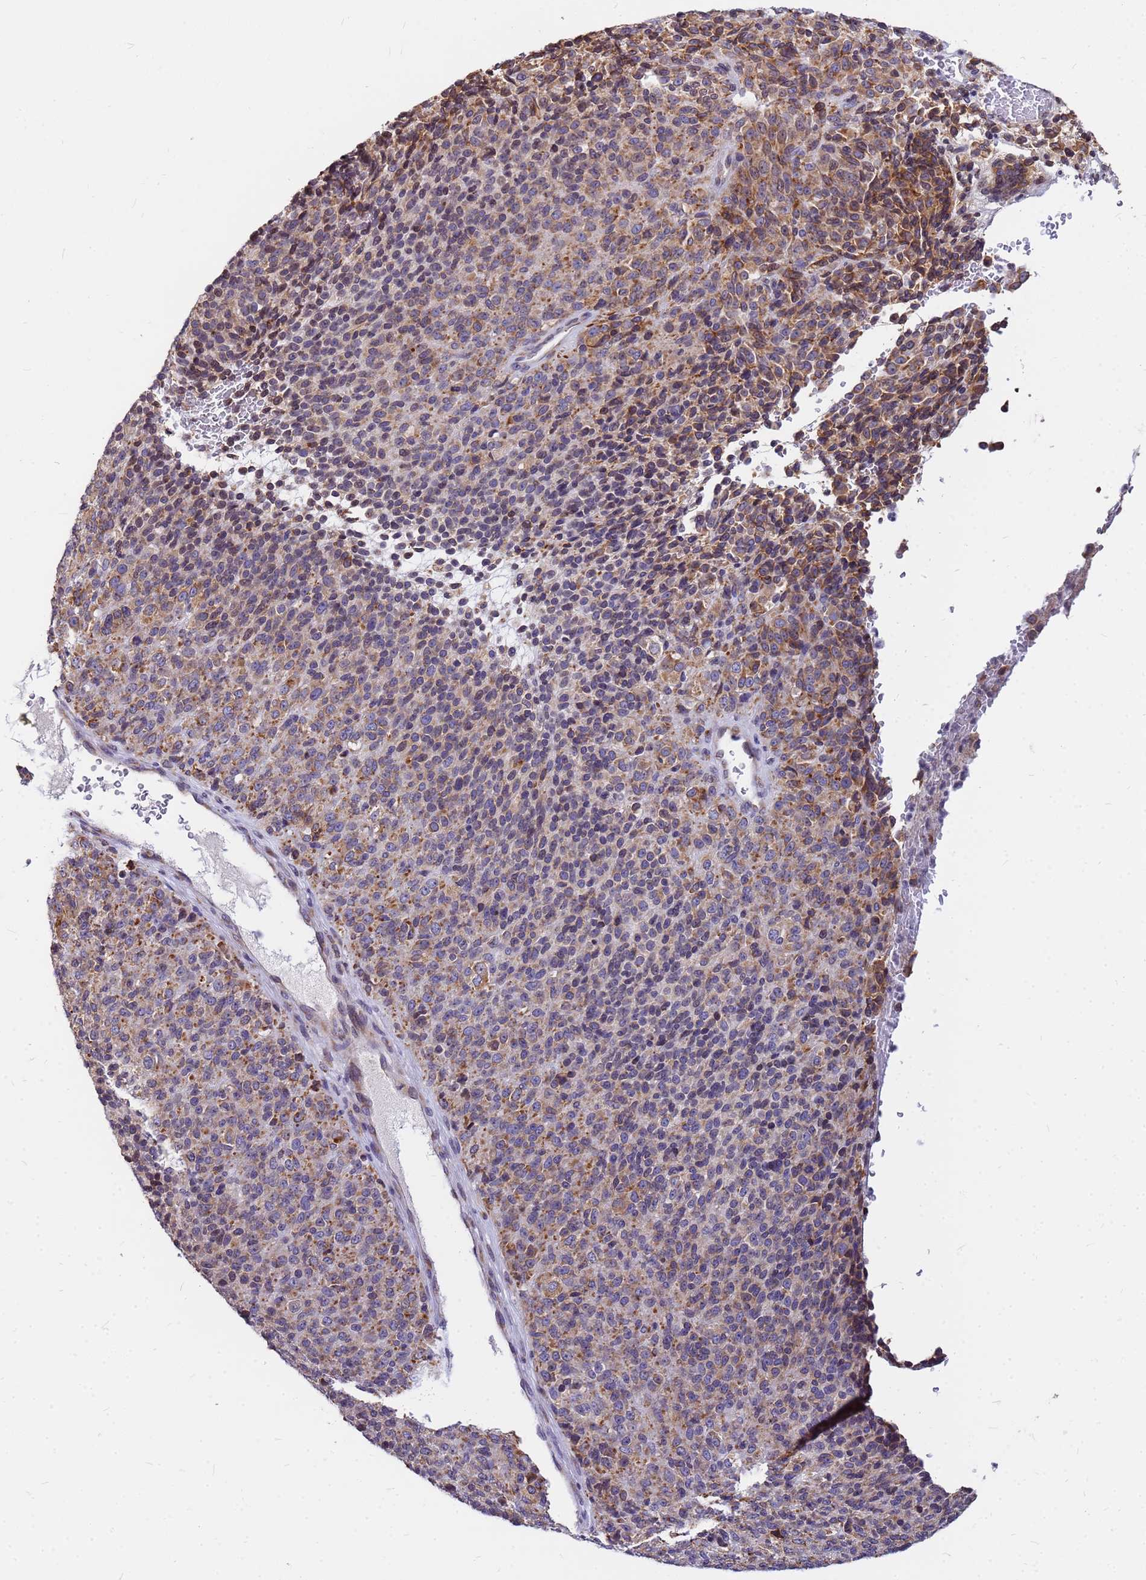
{"staining": {"intensity": "moderate", "quantity": ">75%", "location": "cytoplasmic/membranous"}, "tissue": "melanoma", "cell_type": "Tumor cells", "image_type": "cancer", "snomed": [{"axis": "morphology", "description": "Malignant melanoma, Metastatic site"}, {"axis": "topography", "description": "Brain"}], "caption": "A histopathology image of human melanoma stained for a protein displays moderate cytoplasmic/membranous brown staining in tumor cells.", "gene": "SSR4", "patient": {"sex": "female", "age": 56}}